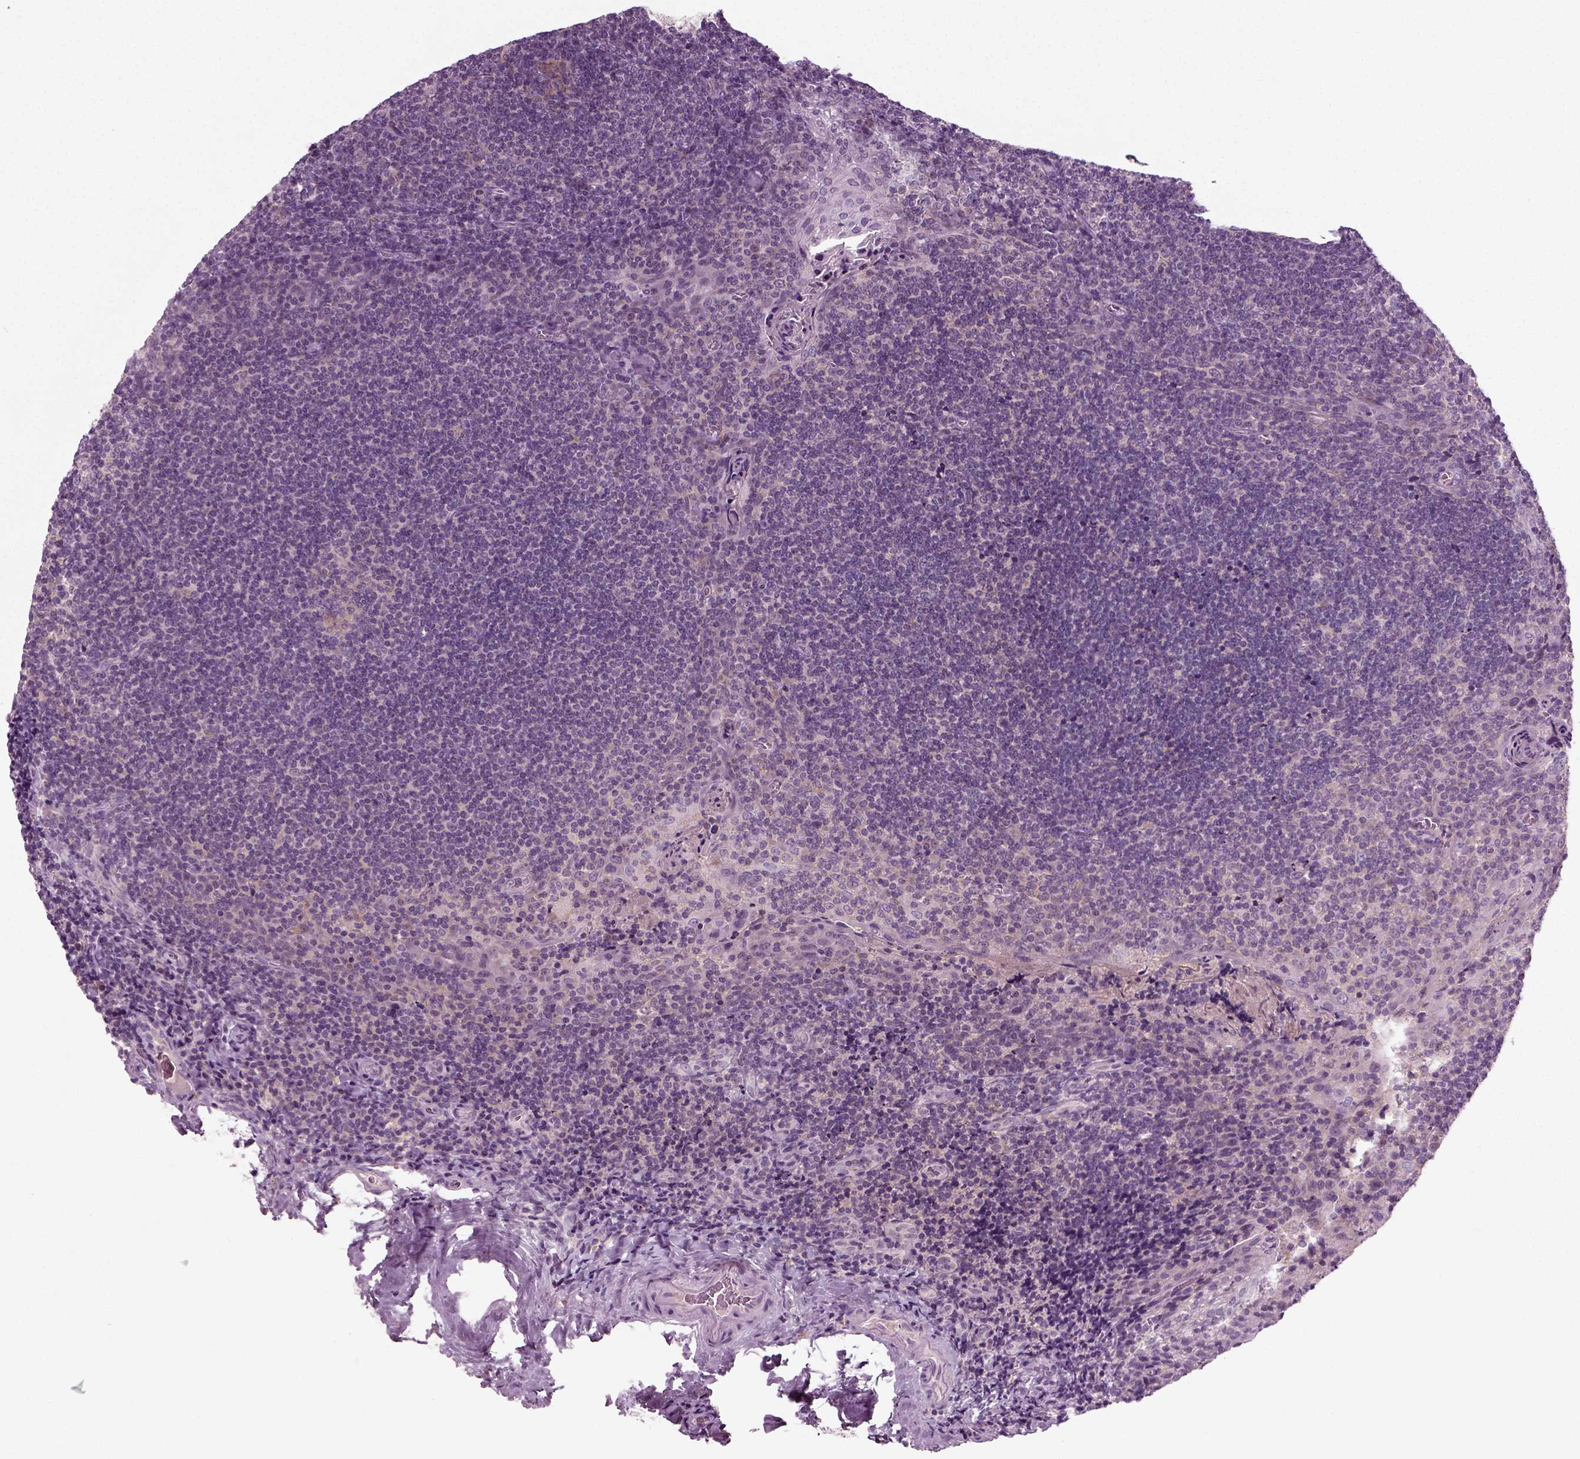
{"staining": {"intensity": "weak", "quantity": ">75%", "location": "cytoplasmic/membranous"}, "tissue": "tonsil", "cell_type": "Germinal center cells", "image_type": "normal", "snomed": [{"axis": "morphology", "description": "Normal tissue, NOS"}, {"axis": "morphology", "description": "Inflammation, NOS"}, {"axis": "topography", "description": "Tonsil"}], "caption": "Immunohistochemical staining of benign human tonsil demonstrates >75% levels of weak cytoplasmic/membranous protein expression in about >75% of germinal center cells.", "gene": "RND2", "patient": {"sex": "female", "age": 31}}